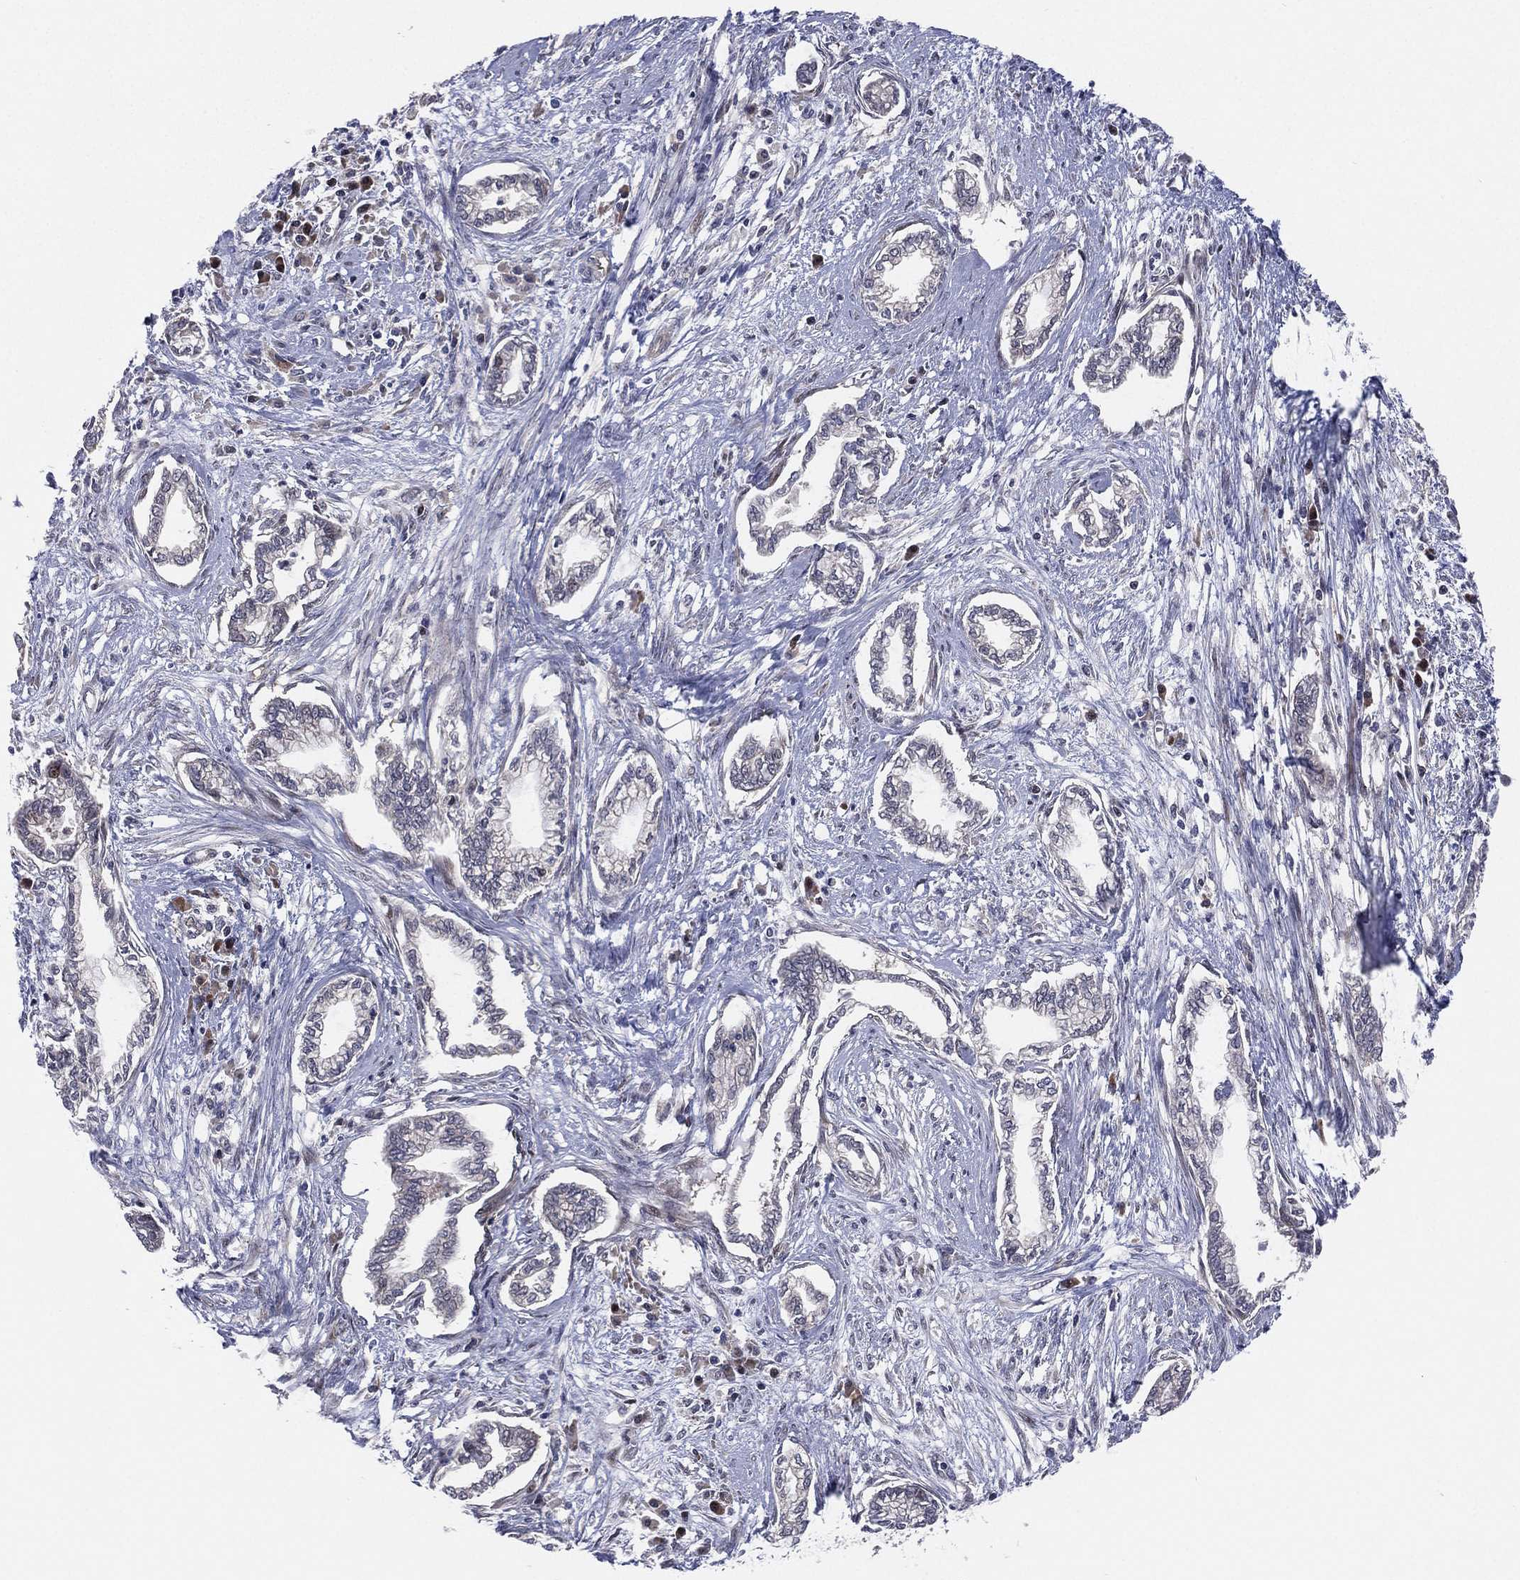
{"staining": {"intensity": "negative", "quantity": "none", "location": "none"}, "tissue": "cervical cancer", "cell_type": "Tumor cells", "image_type": "cancer", "snomed": [{"axis": "morphology", "description": "Adenocarcinoma, NOS"}, {"axis": "topography", "description": "Cervix"}], "caption": "DAB immunohistochemical staining of cervical cancer demonstrates no significant staining in tumor cells.", "gene": "UTP14A", "patient": {"sex": "female", "age": 62}}